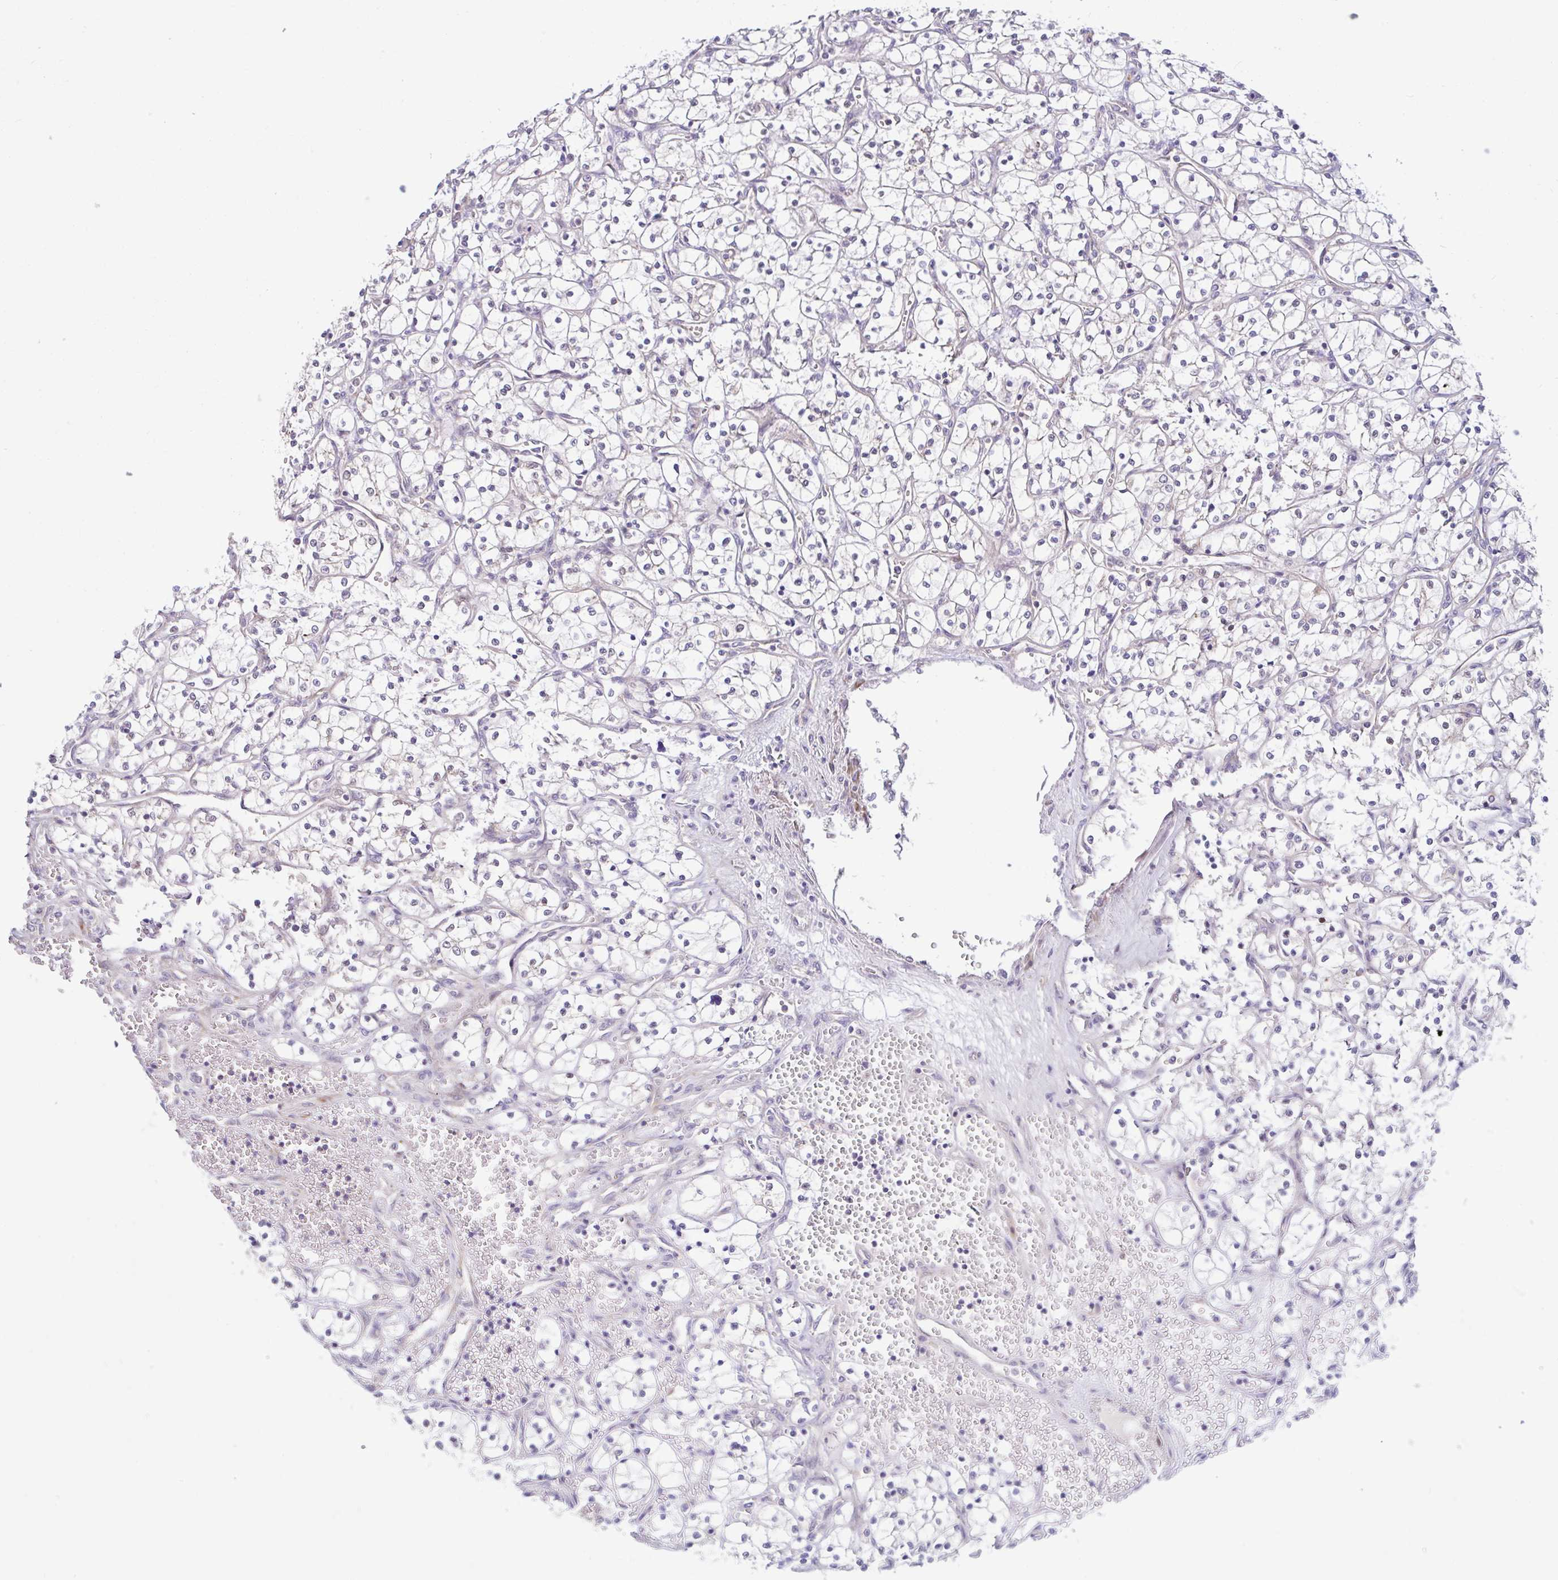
{"staining": {"intensity": "negative", "quantity": "none", "location": "none"}, "tissue": "renal cancer", "cell_type": "Tumor cells", "image_type": "cancer", "snomed": [{"axis": "morphology", "description": "Adenocarcinoma, NOS"}, {"axis": "topography", "description": "Kidney"}], "caption": "Adenocarcinoma (renal) was stained to show a protein in brown. There is no significant positivity in tumor cells. (Brightfield microscopy of DAB (3,3'-diaminobenzidine) IHC at high magnification).", "gene": "NTPCR", "patient": {"sex": "female", "age": 69}}